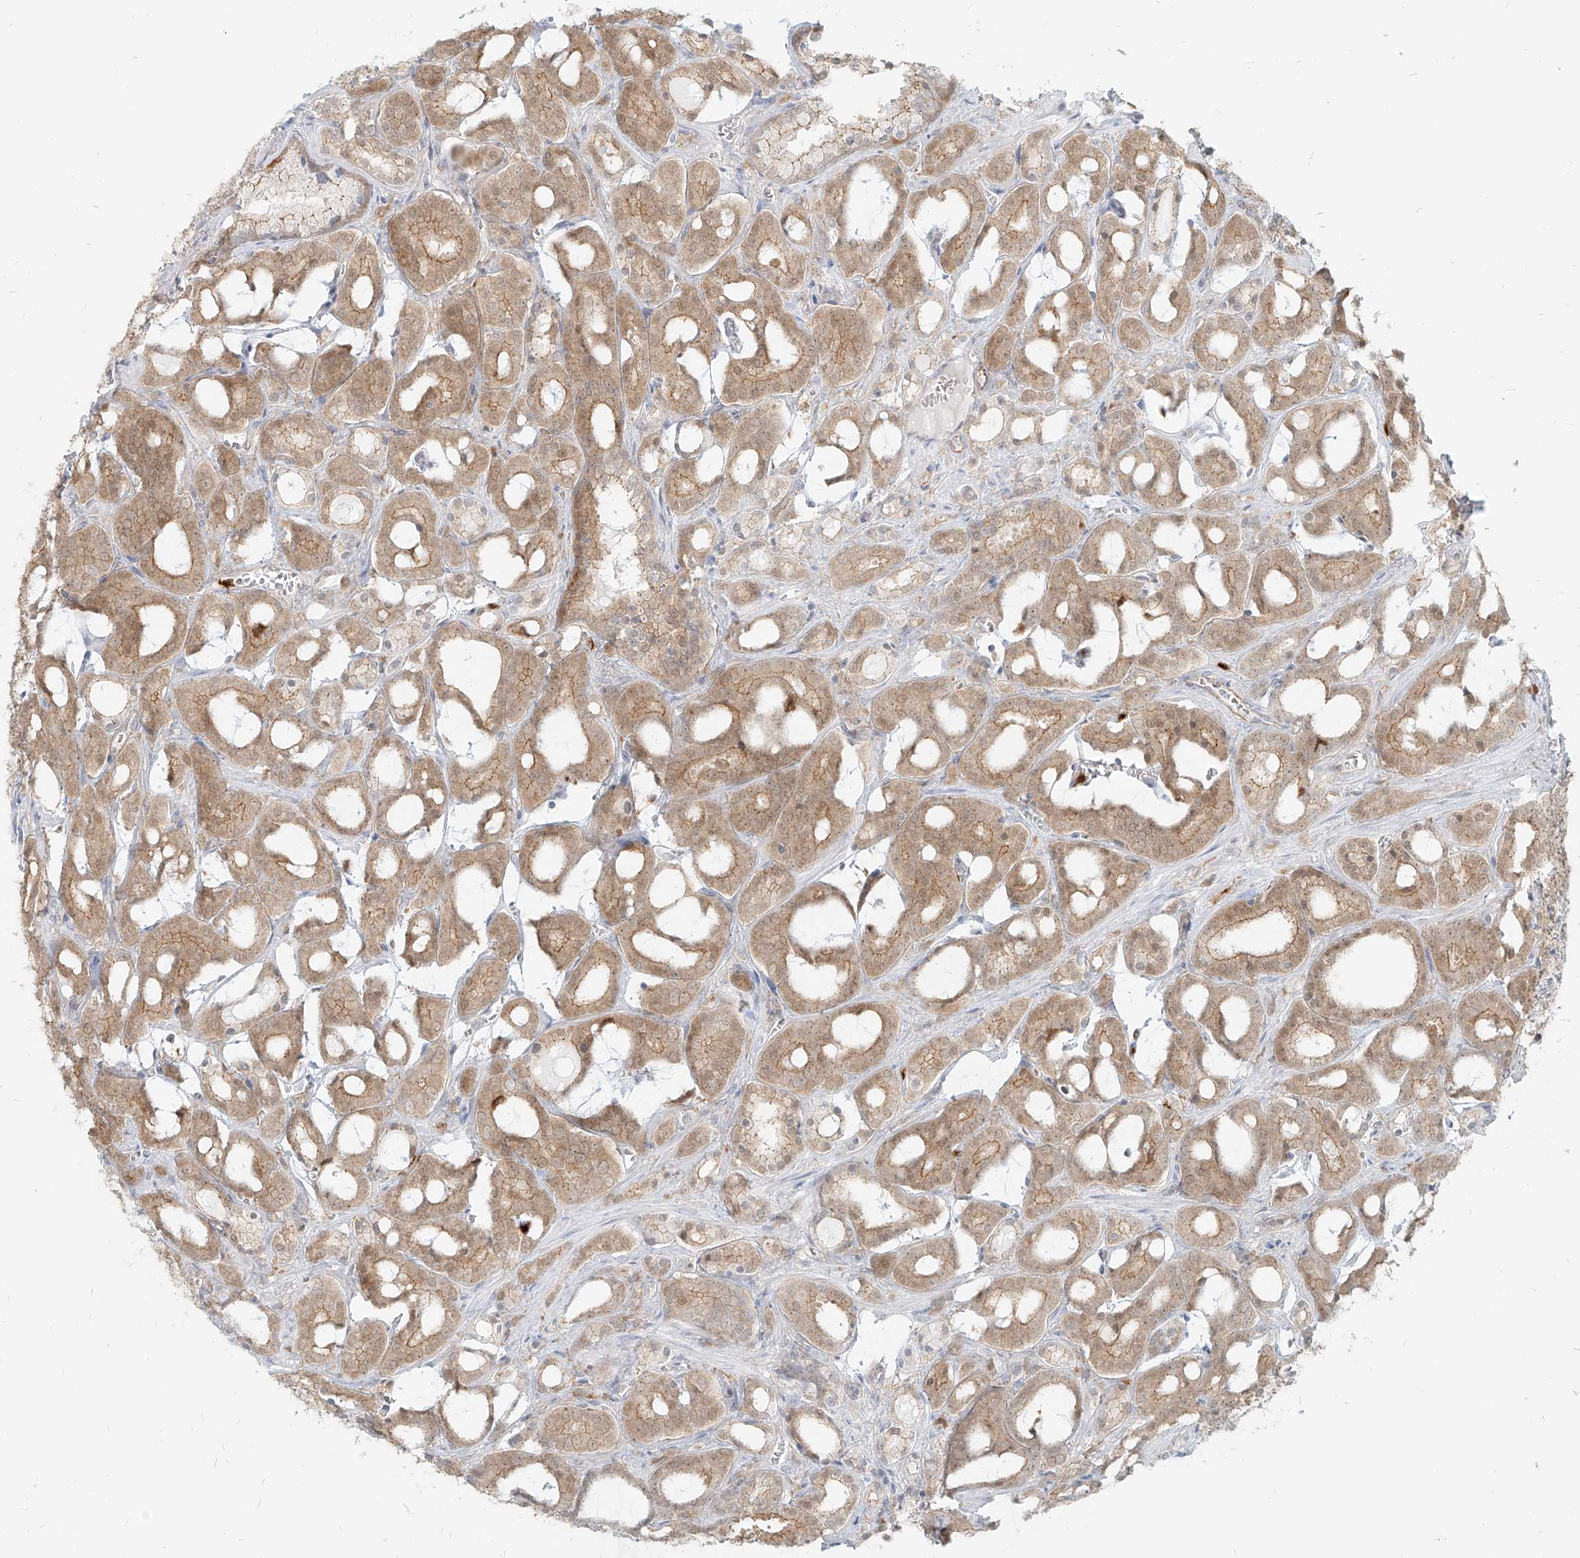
{"staining": {"intensity": "moderate", "quantity": ">75%", "location": "cytoplasmic/membranous"}, "tissue": "prostate cancer", "cell_type": "Tumor cells", "image_type": "cancer", "snomed": [{"axis": "morphology", "description": "Adenocarcinoma, High grade"}, {"axis": "topography", "description": "Prostate and seminal vesicle, NOS"}], "caption": "Immunohistochemical staining of high-grade adenocarcinoma (prostate) shows moderate cytoplasmic/membranous protein staining in about >75% of tumor cells.", "gene": "PGD", "patient": {"sex": "male", "age": 67}}